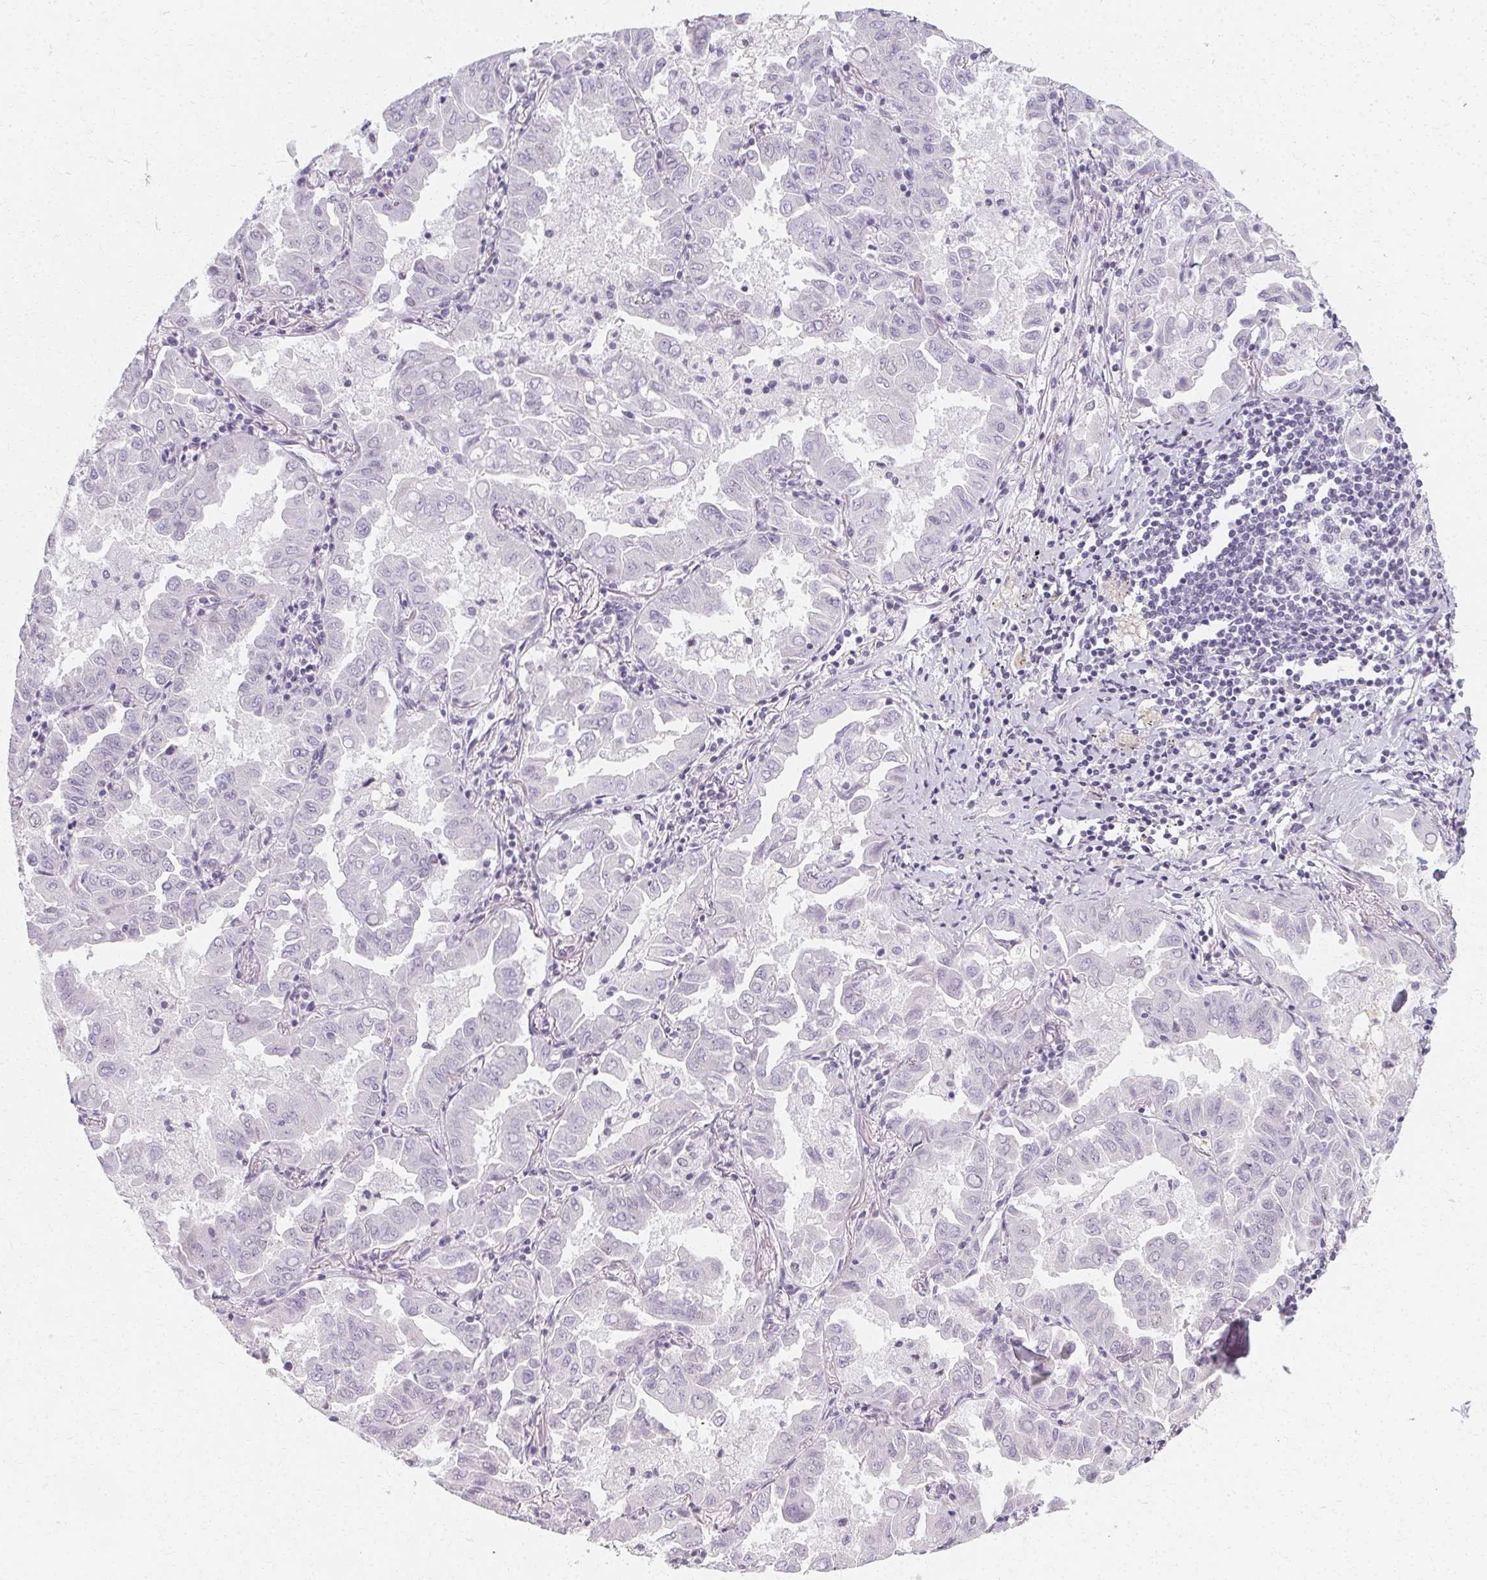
{"staining": {"intensity": "negative", "quantity": "none", "location": "none"}, "tissue": "lung cancer", "cell_type": "Tumor cells", "image_type": "cancer", "snomed": [{"axis": "morphology", "description": "Adenocarcinoma, NOS"}, {"axis": "topography", "description": "Lung"}], "caption": "Immunohistochemistry histopathology image of human lung cancer (adenocarcinoma) stained for a protein (brown), which demonstrates no positivity in tumor cells. Nuclei are stained in blue.", "gene": "SYNPR", "patient": {"sex": "male", "age": 64}}